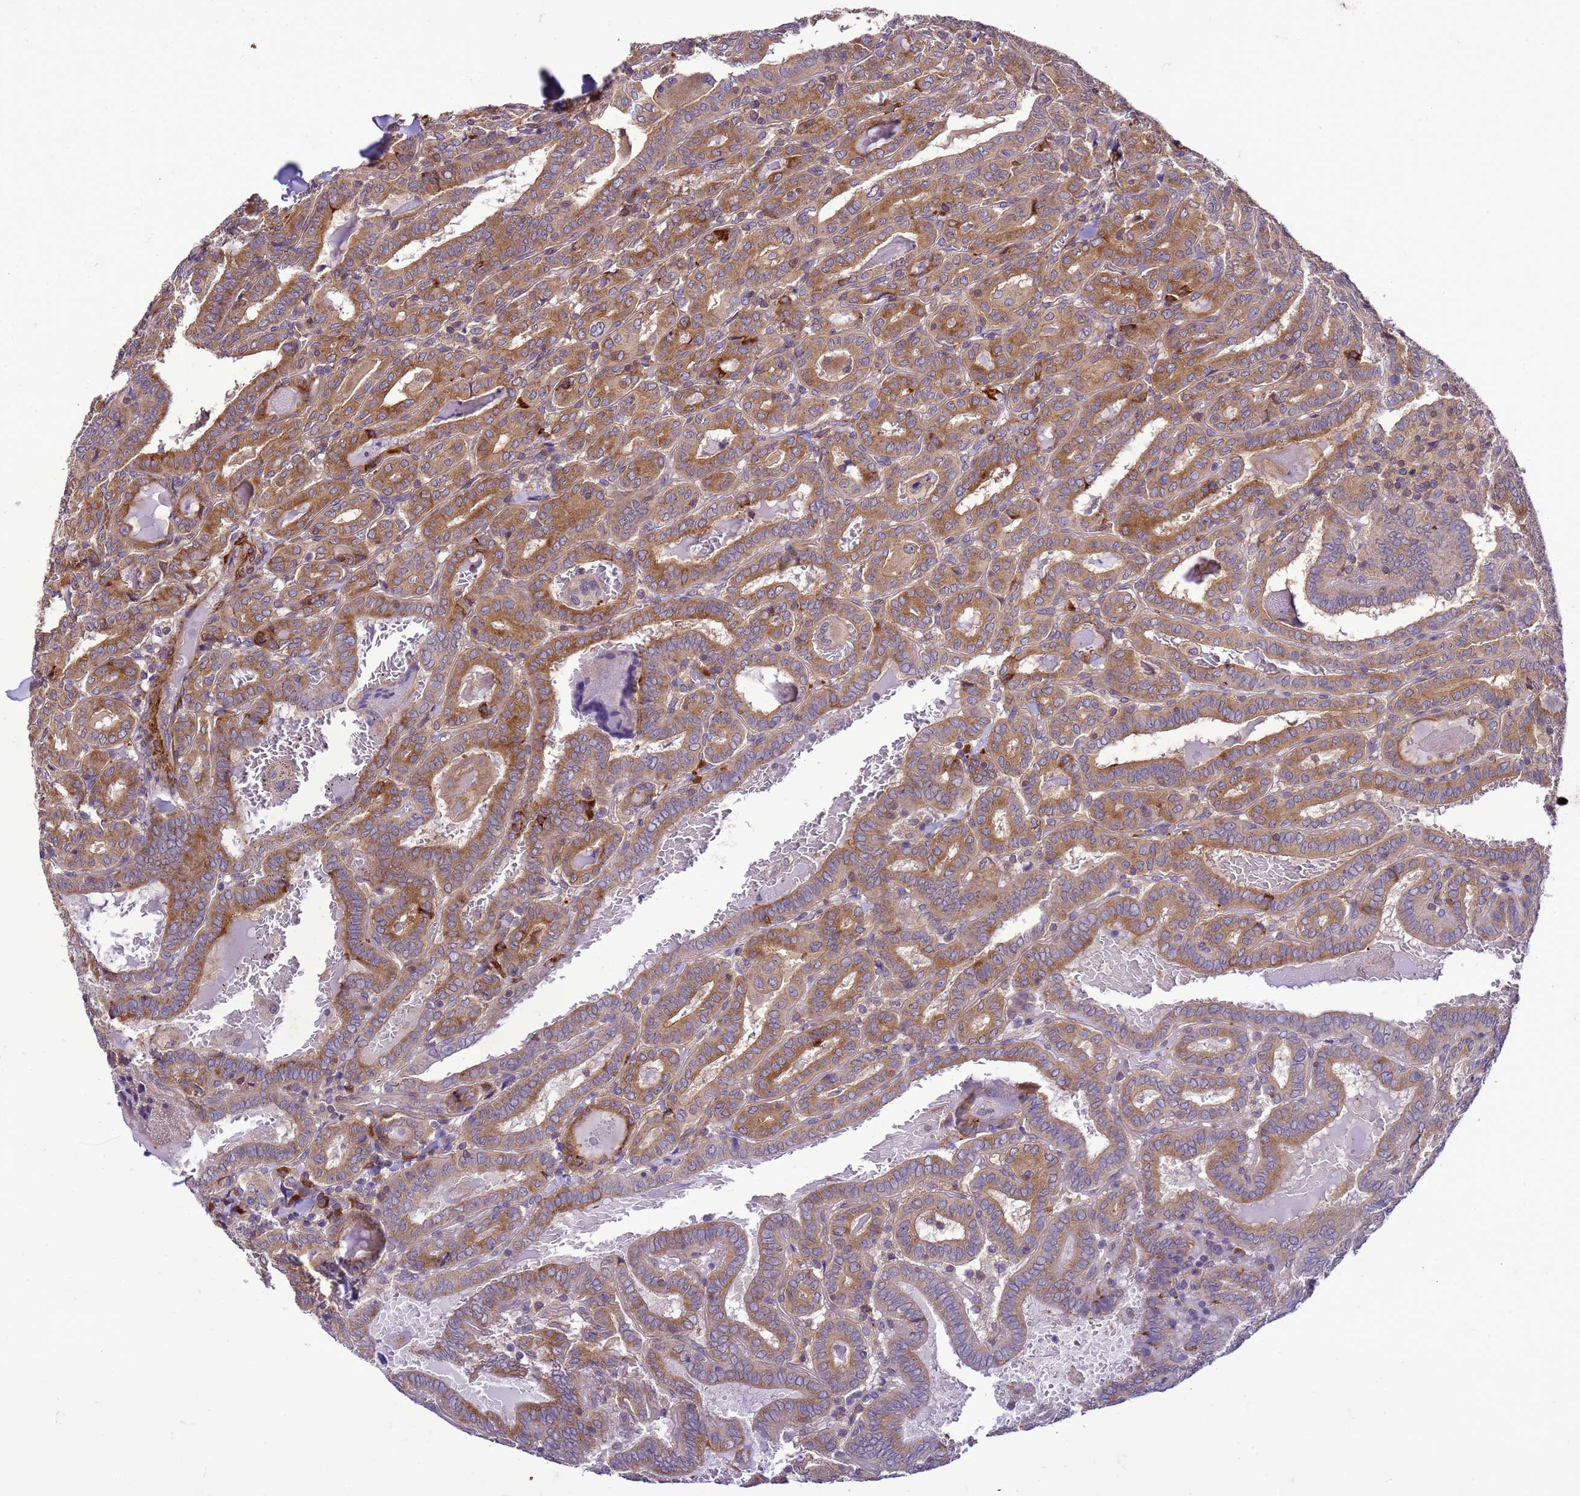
{"staining": {"intensity": "moderate", "quantity": ">75%", "location": "cytoplasmic/membranous"}, "tissue": "thyroid cancer", "cell_type": "Tumor cells", "image_type": "cancer", "snomed": [{"axis": "morphology", "description": "Papillary adenocarcinoma, NOS"}, {"axis": "topography", "description": "Thyroid gland"}], "caption": "A brown stain shows moderate cytoplasmic/membranous staining of a protein in human thyroid cancer (papillary adenocarcinoma) tumor cells. The protein is stained brown, and the nuclei are stained in blue (DAB IHC with brightfield microscopy, high magnification).", "gene": "GEN1", "patient": {"sex": "female", "age": 72}}